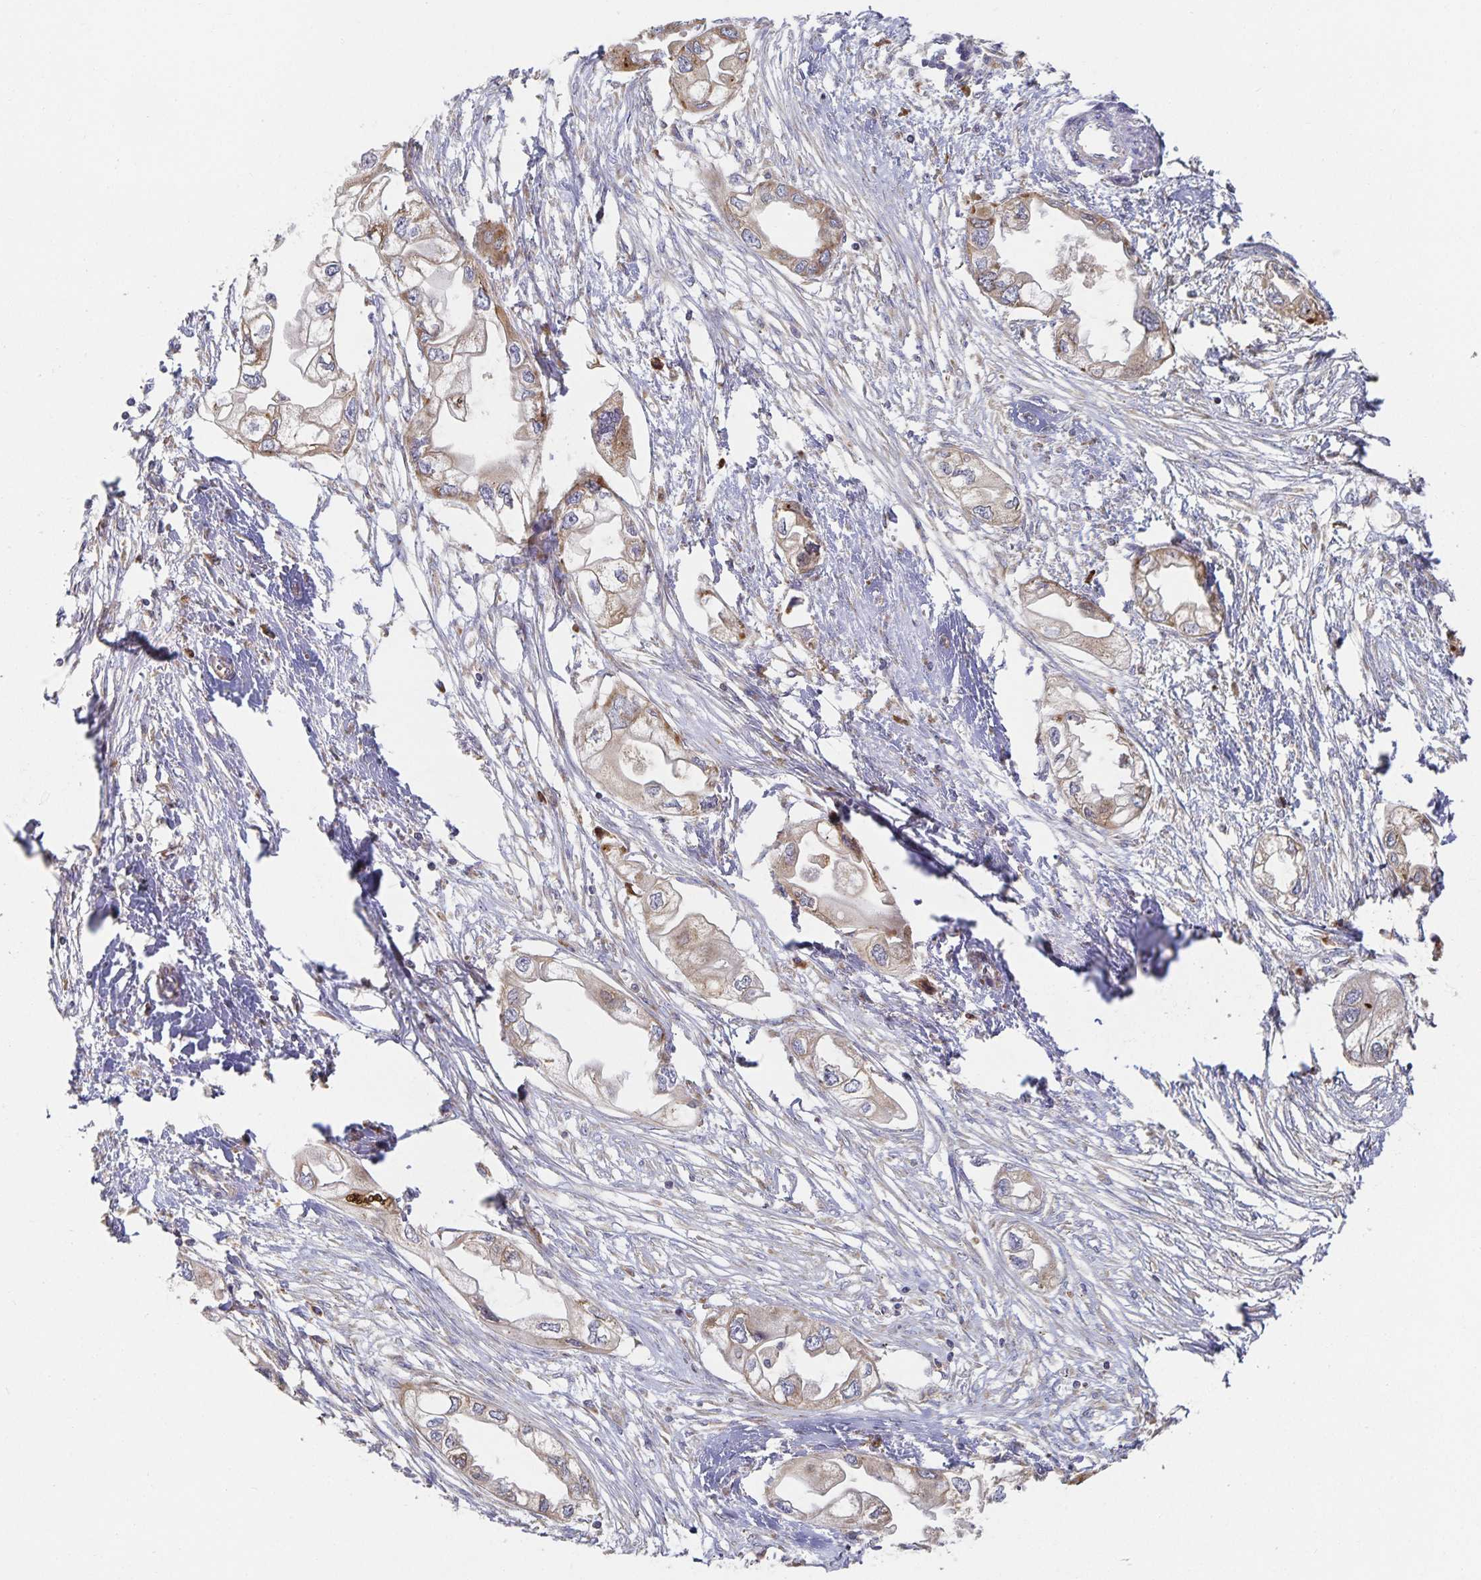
{"staining": {"intensity": "weak", "quantity": "25%-75%", "location": "cytoplasmic/membranous"}, "tissue": "endometrial cancer", "cell_type": "Tumor cells", "image_type": "cancer", "snomed": [{"axis": "morphology", "description": "Adenocarcinoma, NOS"}, {"axis": "morphology", "description": "Adenocarcinoma, metastatic, NOS"}, {"axis": "topography", "description": "Adipose tissue"}, {"axis": "topography", "description": "Endometrium"}], "caption": "This is an image of IHC staining of metastatic adenocarcinoma (endometrial), which shows weak expression in the cytoplasmic/membranous of tumor cells.", "gene": "NOMO1", "patient": {"sex": "female", "age": 67}}